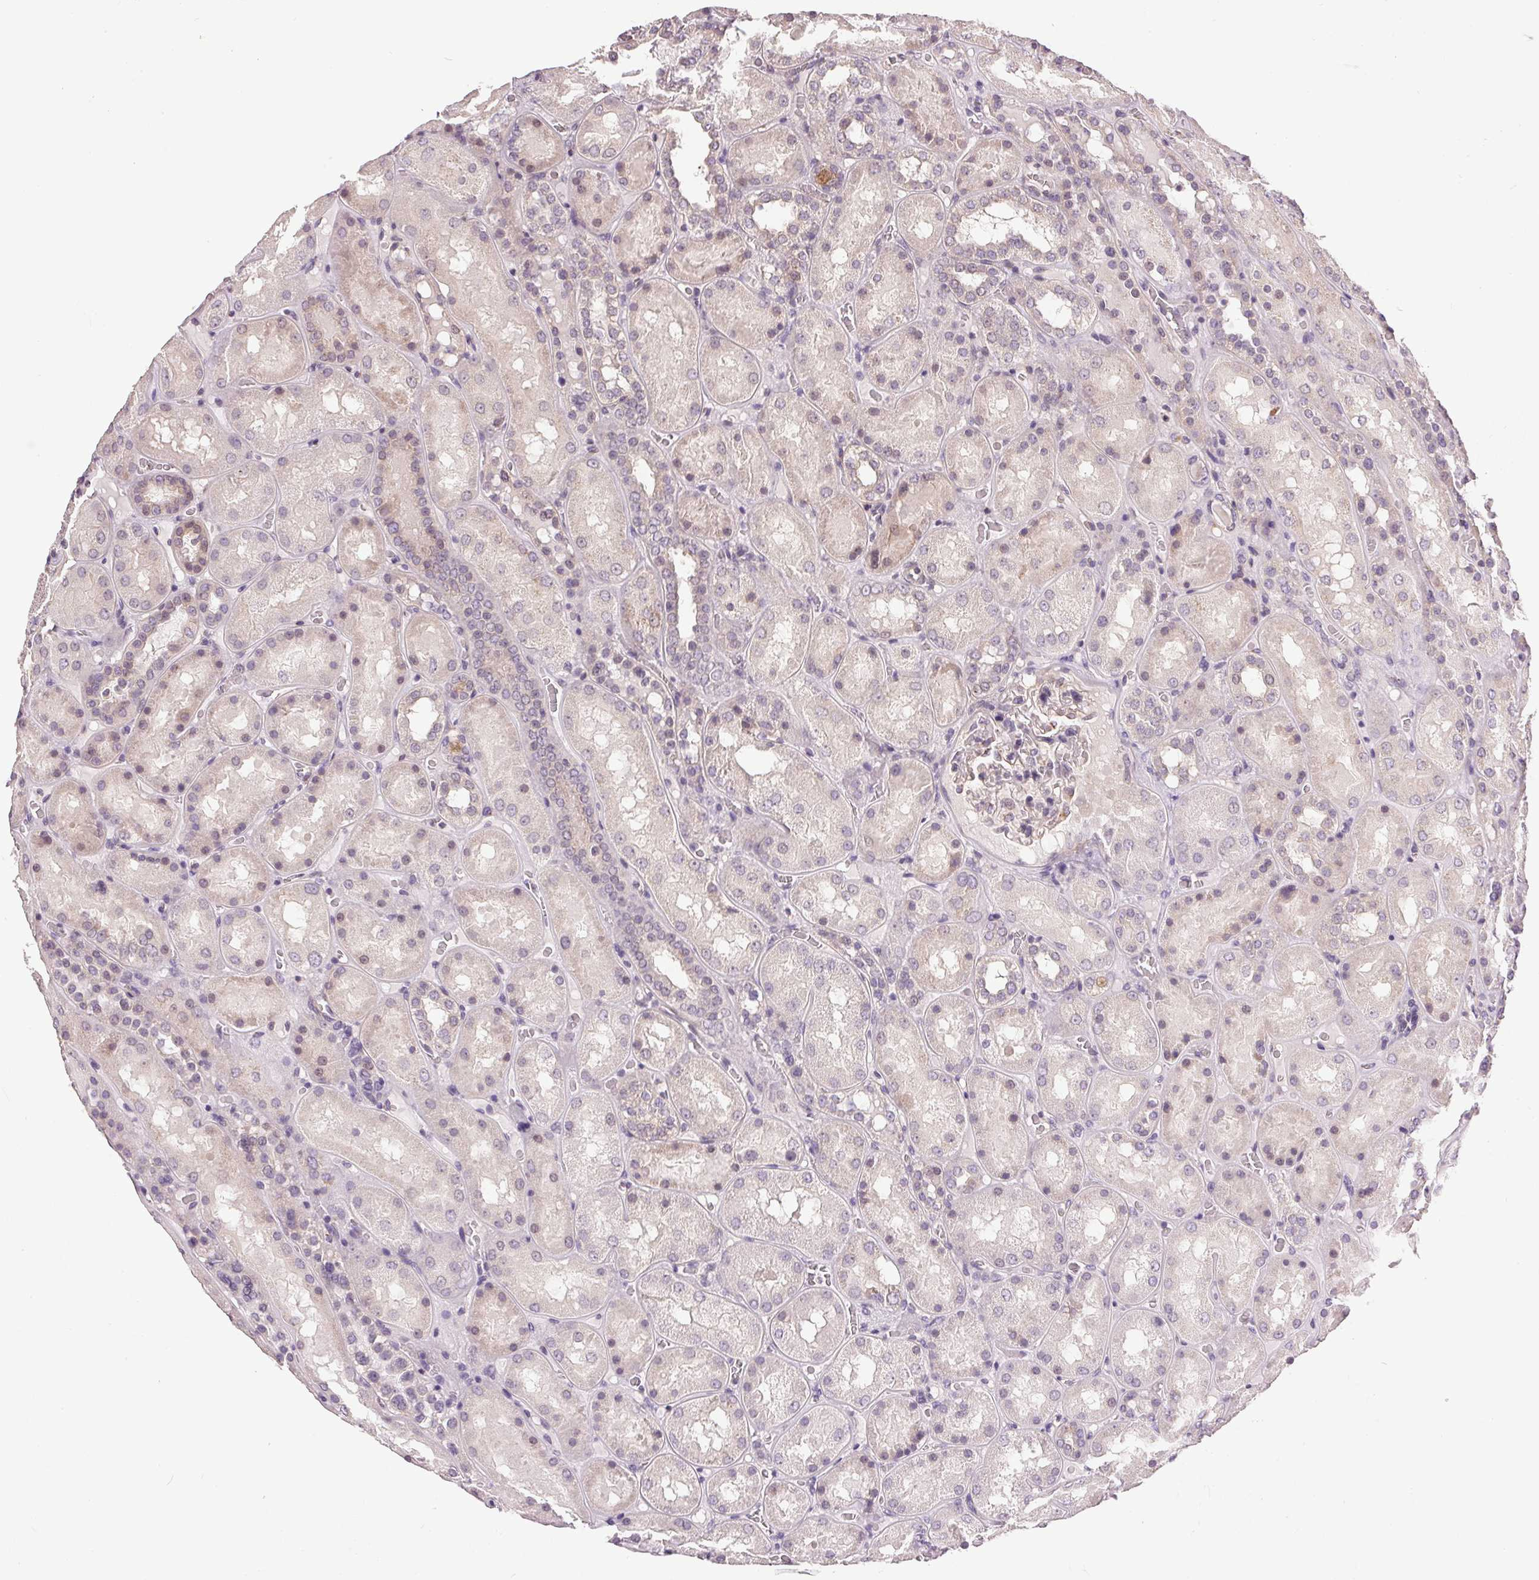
{"staining": {"intensity": "weak", "quantity": "<25%", "location": "cytoplasmic/membranous"}, "tissue": "kidney", "cell_type": "Cells in glomeruli", "image_type": "normal", "snomed": [{"axis": "morphology", "description": "Normal tissue, NOS"}, {"axis": "topography", "description": "Kidney"}], "caption": "The histopathology image demonstrates no staining of cells in glomeruli in unremarkable kidney. (DAB IHC visualized using brightfield microscopy, high magnification).", "gene": "GOLPH3", "patient": {"sex": "male", "age": 73}}